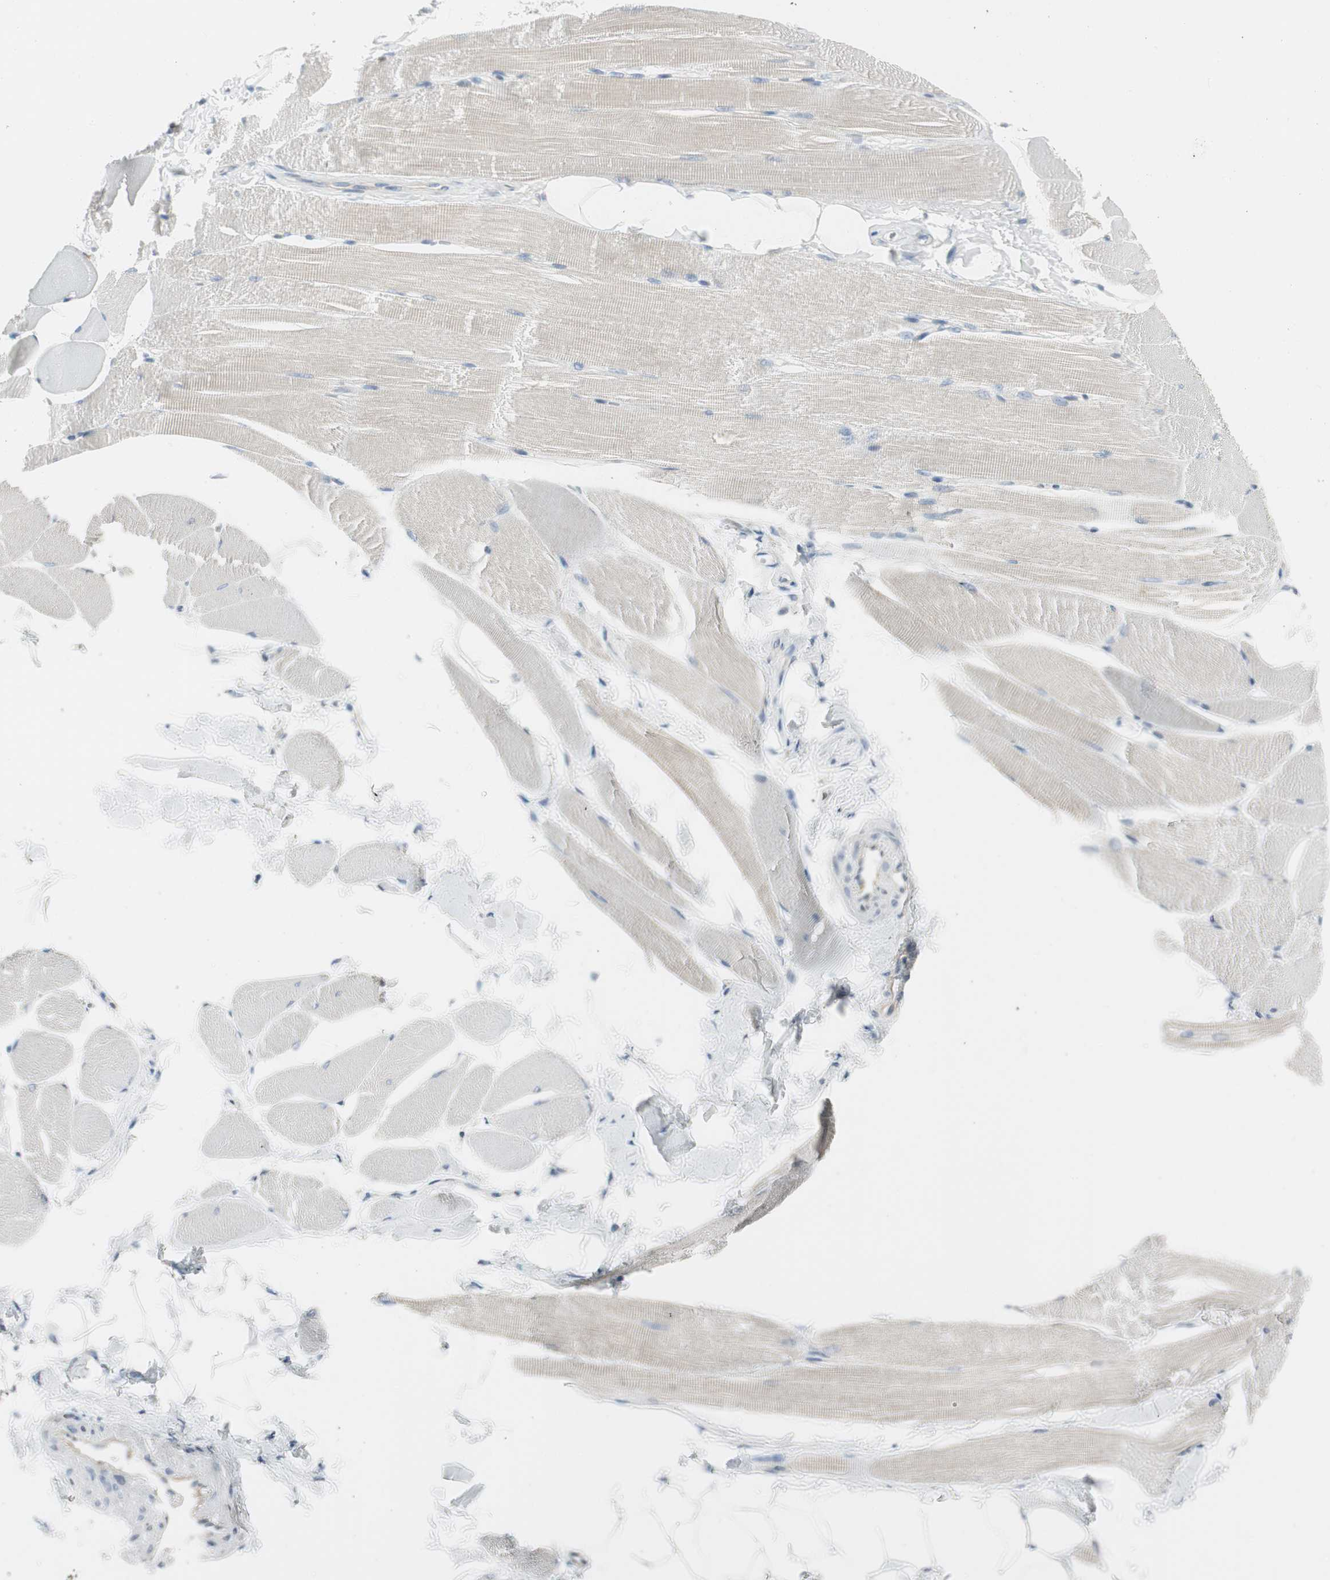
{"staining": {"intensity": "negative", "quantity": "none", "location": "none"}, "tissue": "skeletal muscle", "cell_type": "Myocytes", "image_type": "normal", "snomed": [{"axis": "morphology", "description": "Normal tissue, NOS"}, {"axis": "topography", "description": "Skeletal muscle"}, {"axis": "topography", "description": "Peripheral nerve tissue"}], "caption": "Immunohistochemical staining of benign human skeletal muscle demonstrates no significant staining in myocytes.", "gene": "SPINK4", "patient": {"sex": "female", "age": 84}}